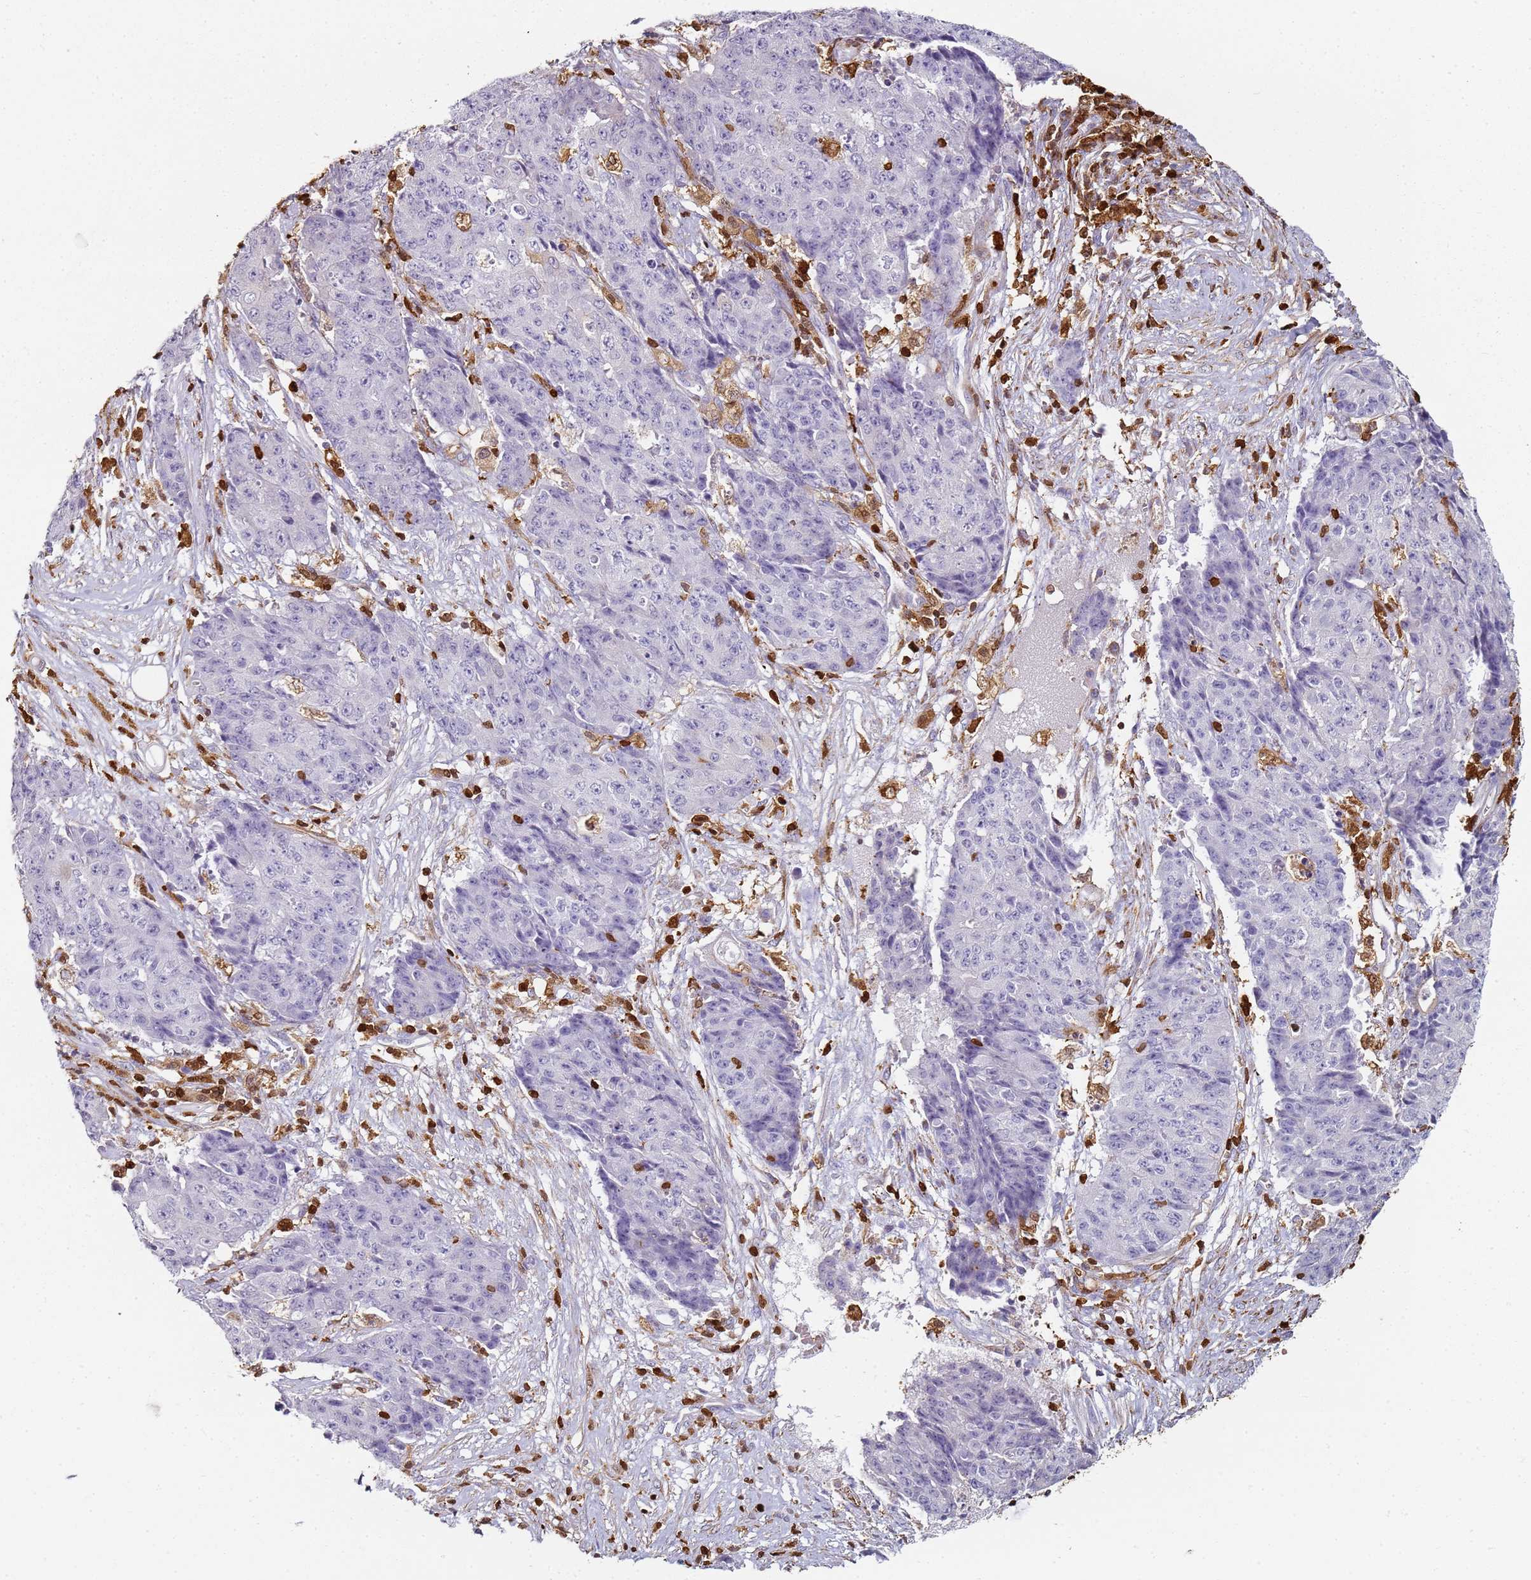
{"staining": {"intensity": "negative", "quantity": "none", "location": "none"}, "tissue": "ovarian cancer", "cell_type": "Tumor cells", "image_type": "cancer", "snomed": [{"axis": "morphology", "description": "Carcinoma, endometroid"}, {"axis": "topography", "description": "Ovary"}], "caption": "Human ovarian cancer (endometroid carcinoma) stained for a protein using immunohistochemistry (IHC) exhibits no staining in tumor cells.", "gene": "S100A4", "patient": {"sex": "female", "age": 42}}